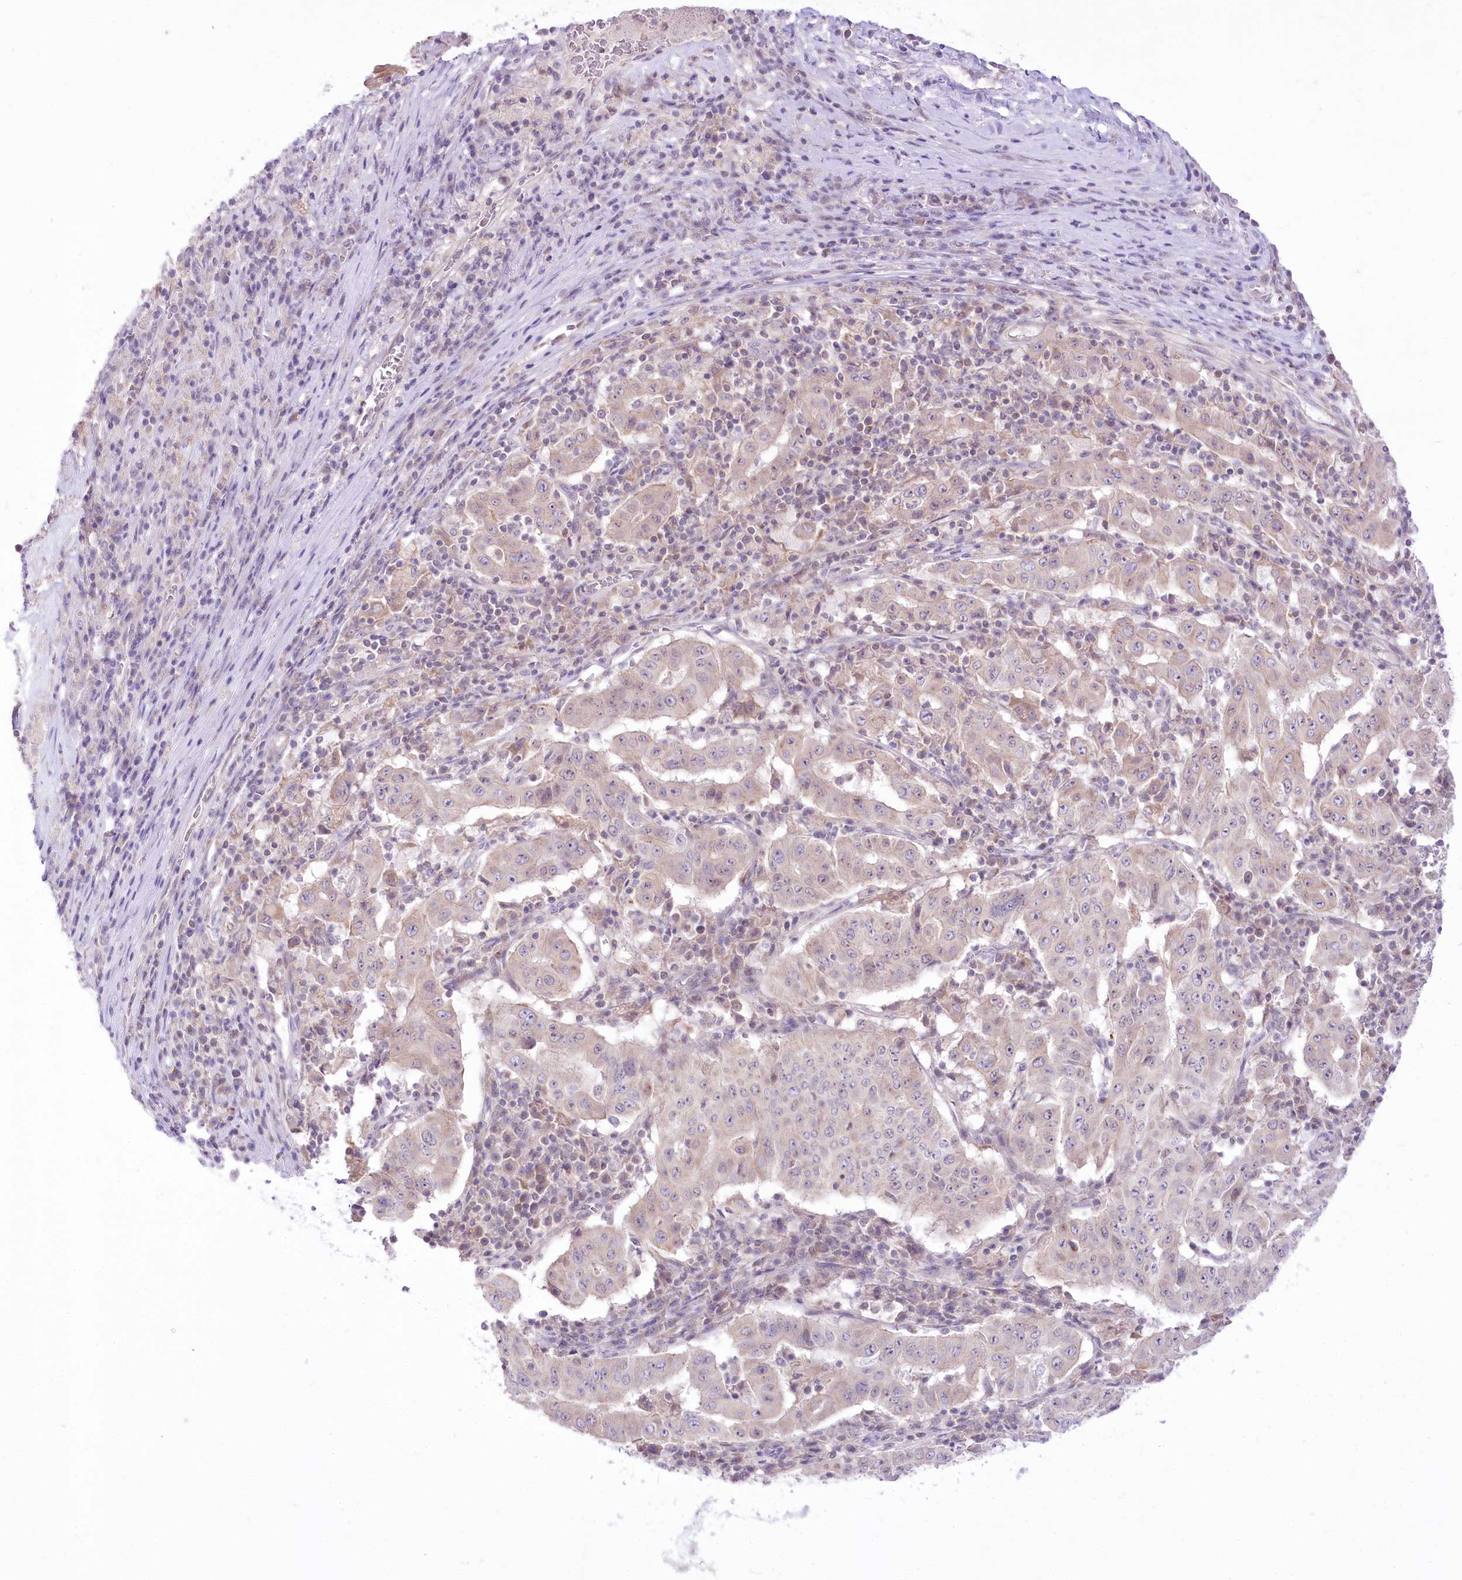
{"staining": {"intensity": "negative", "quantity": "none", "location": "none"}, "tissue": "pancreatic cancer", "cell_type": "Tumor cells", "image_type": "cancer", "snomed": [{"axis": "morphology", "description": "Adenocarcinoma, NOS"}, {"axis": "topography", "description": "Pancreas"}], "caption": "A micrograph of pancreatic adenocarcinoma stained for a protein demonstrates no brown staining in tumor cells.", "gene": "HELT", "patient": {"sex": "male", "age": 63}}